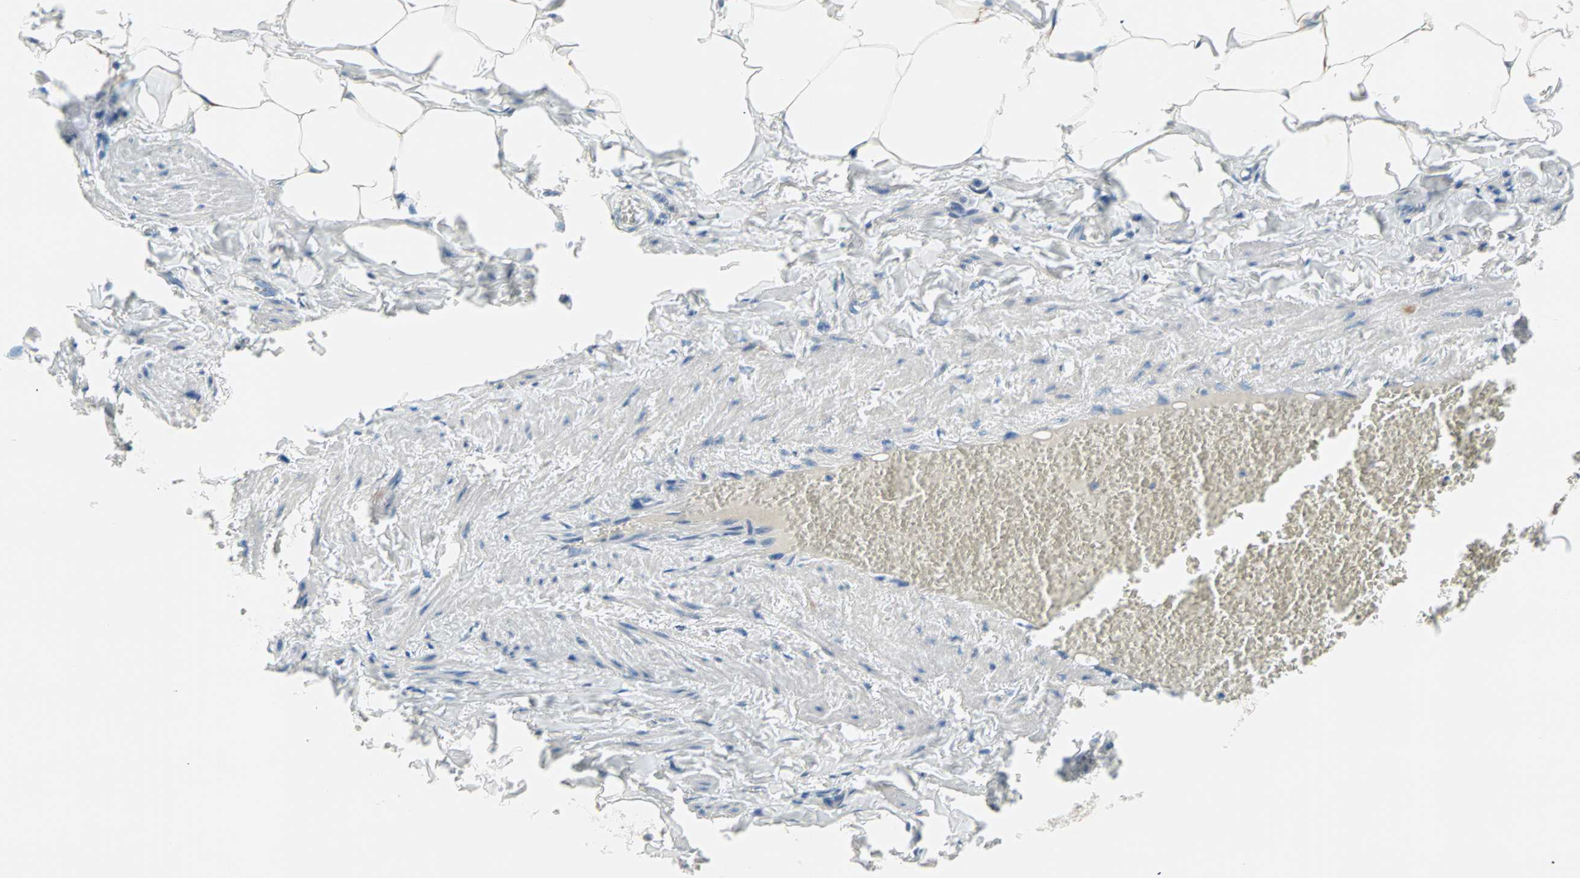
{"staining": {"intensity": "weak", "quantity": "<25%", "location": "cytoplasmic/membranous"}, "tissue": "adipose tissue", "cell_type": "Adipocytes", "image_type": "normal", "snomed": [{"axis": "morphology", "description": "Normal tissue, NOS"}, {"axis": "topography", "description": "Vascular tissue"}], "caption": "A high-resolution histopathology image shows IHC staining of normal adipose tissue, which exhibits no significant positivity in adipocytes.", "gene": "TMEM163", "patient": {"sex": "male", "age": 41}}